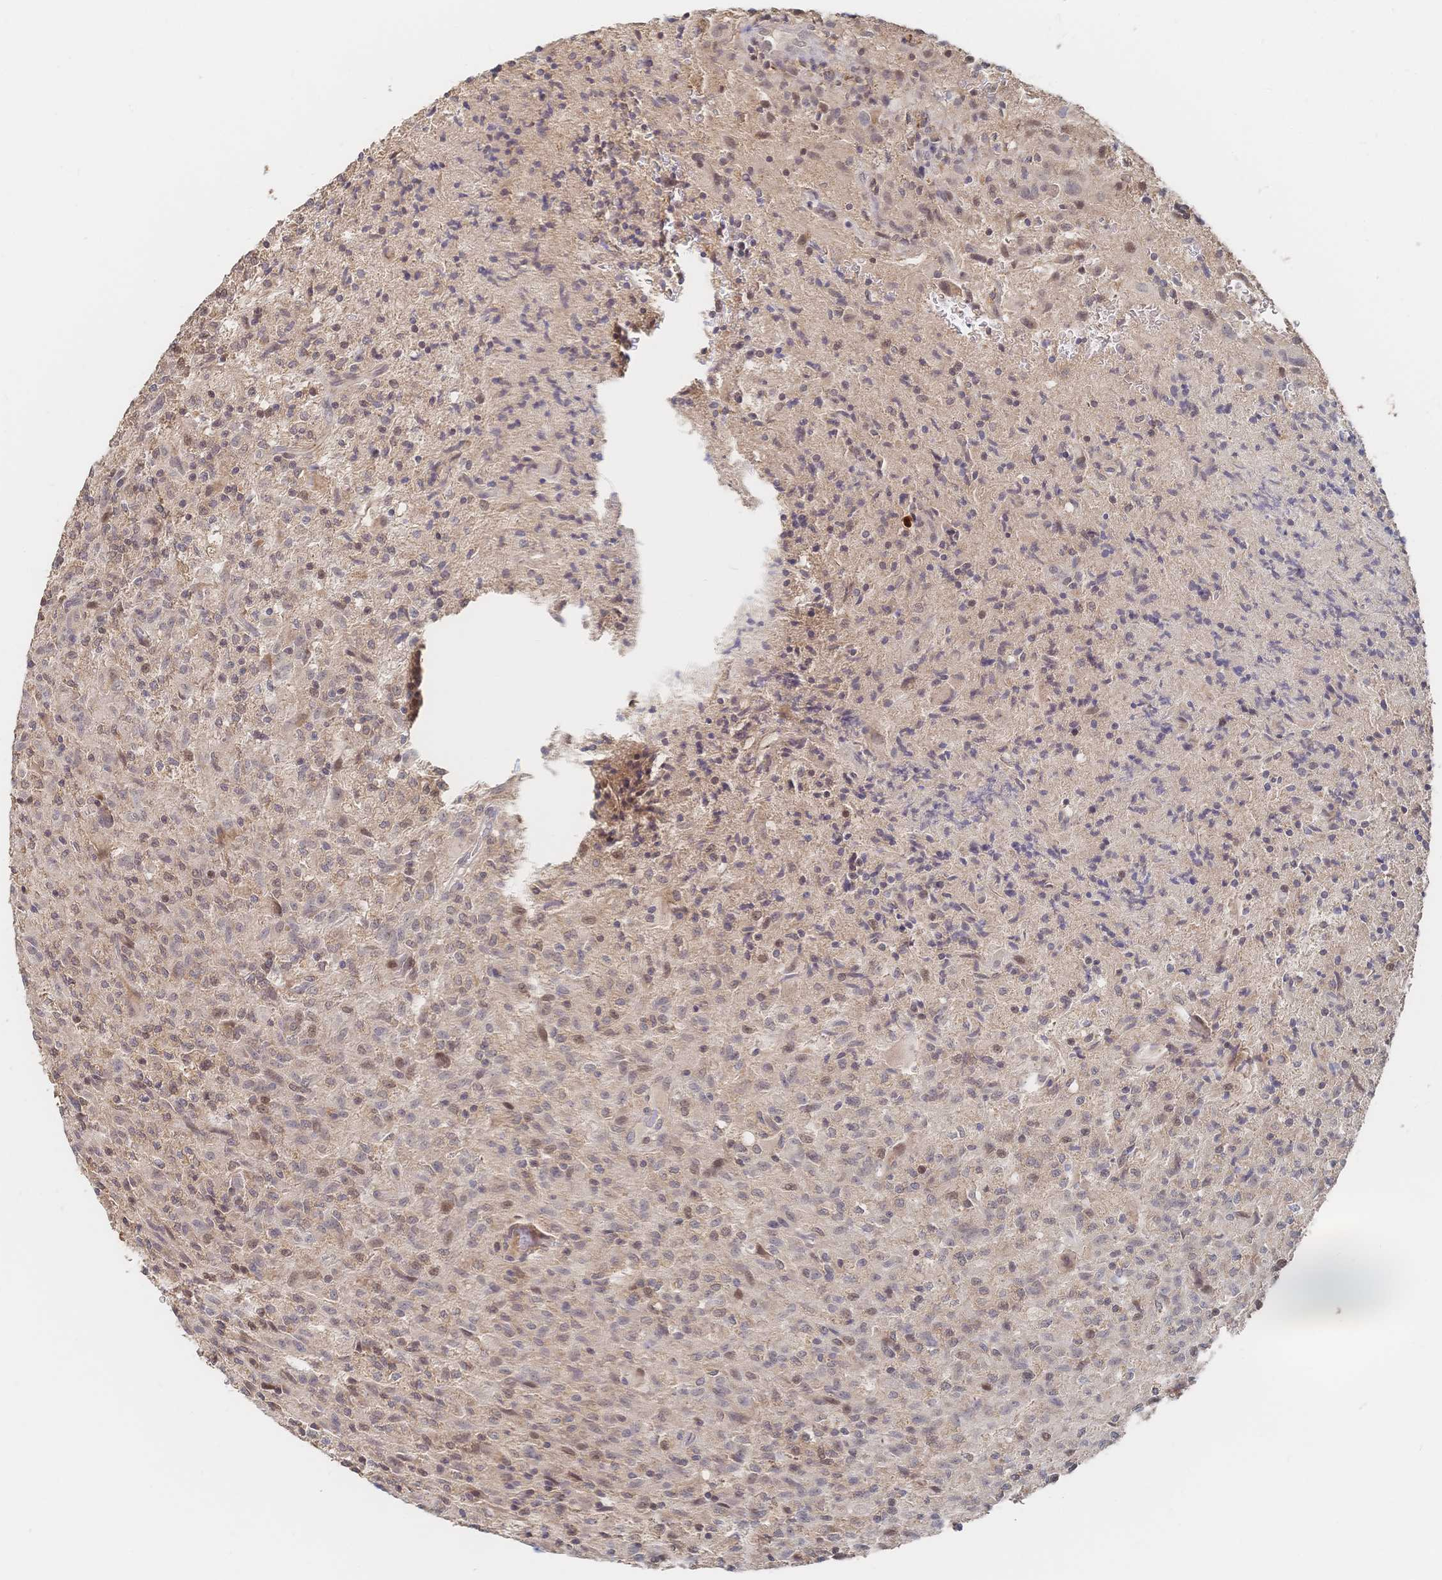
{"staining": {"intensity": "weak", "quantity": "25%-75%", "location": "nuclear"}, "tissue": "glioma", "cell_type": "Tumor cells", "image_type": "cancer", "snomed": [{"axis": "morphology", "description": "Glioma, malignant, High grade"}, {"axis": "topography", "description": "Brain"}], "caption": "The histopathology image reveals a brown stain indicating the presence of a protein in the nuclear of tumor cells in malignant high-grade glioma.", "gene": "LRP5", "patient": {"sex": "male", "age": 68}}